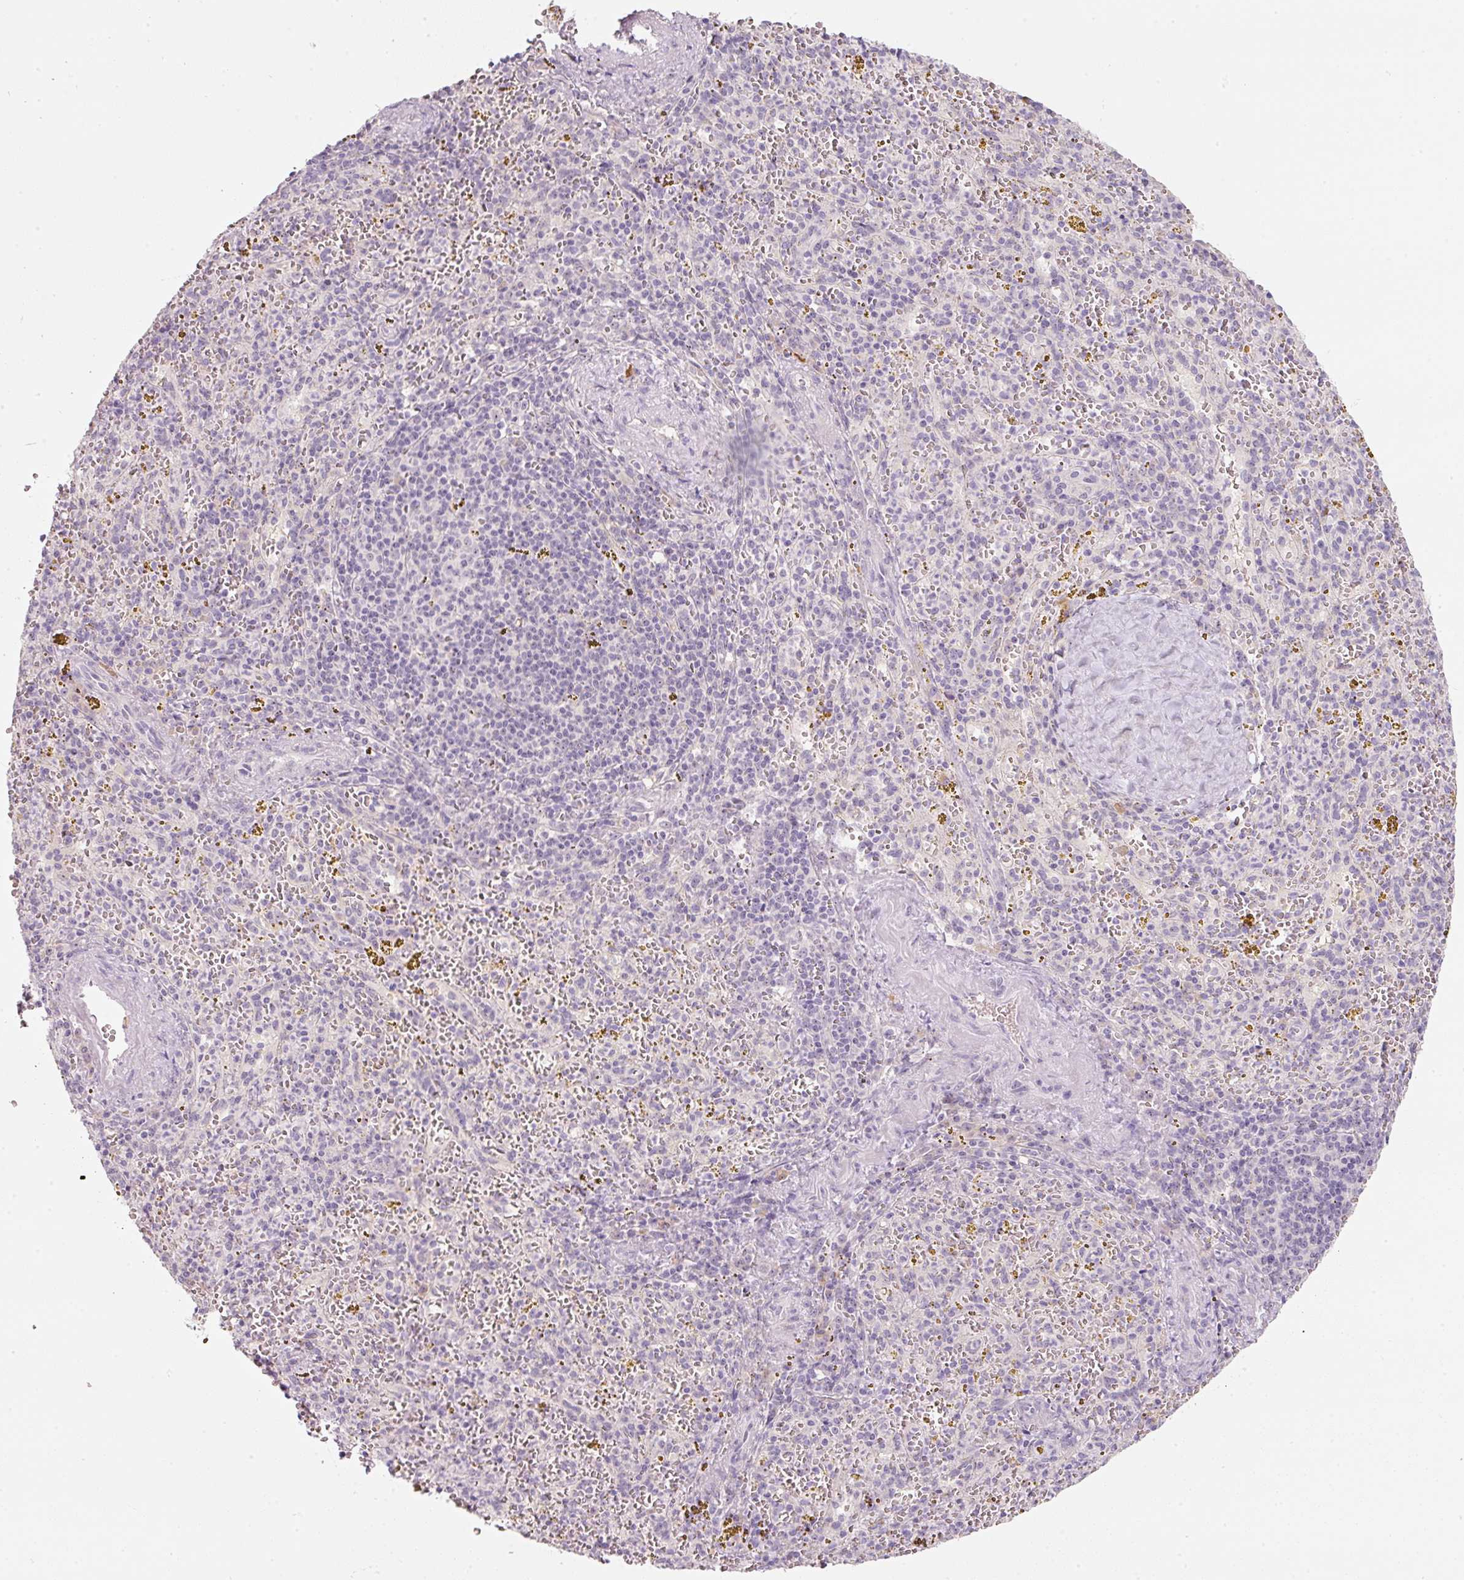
{"staining": {"intensity": "negative", "quantity": "none", "location": "none"}, "tissue": "spleen", "cell_type": "Cells in red pulp", "image_type": "normal", "snomed": [{"axis": "morphology", "description": "Normal tissue, NOS"}, {"axis": "topography", "description": "Spleen"}], "caption": "This is an IHC micrograph of benign spleen. There is no staining in cells in red pulp.", "gene": "TMEM37", "patient": {"sex": "male", "age": 57}}